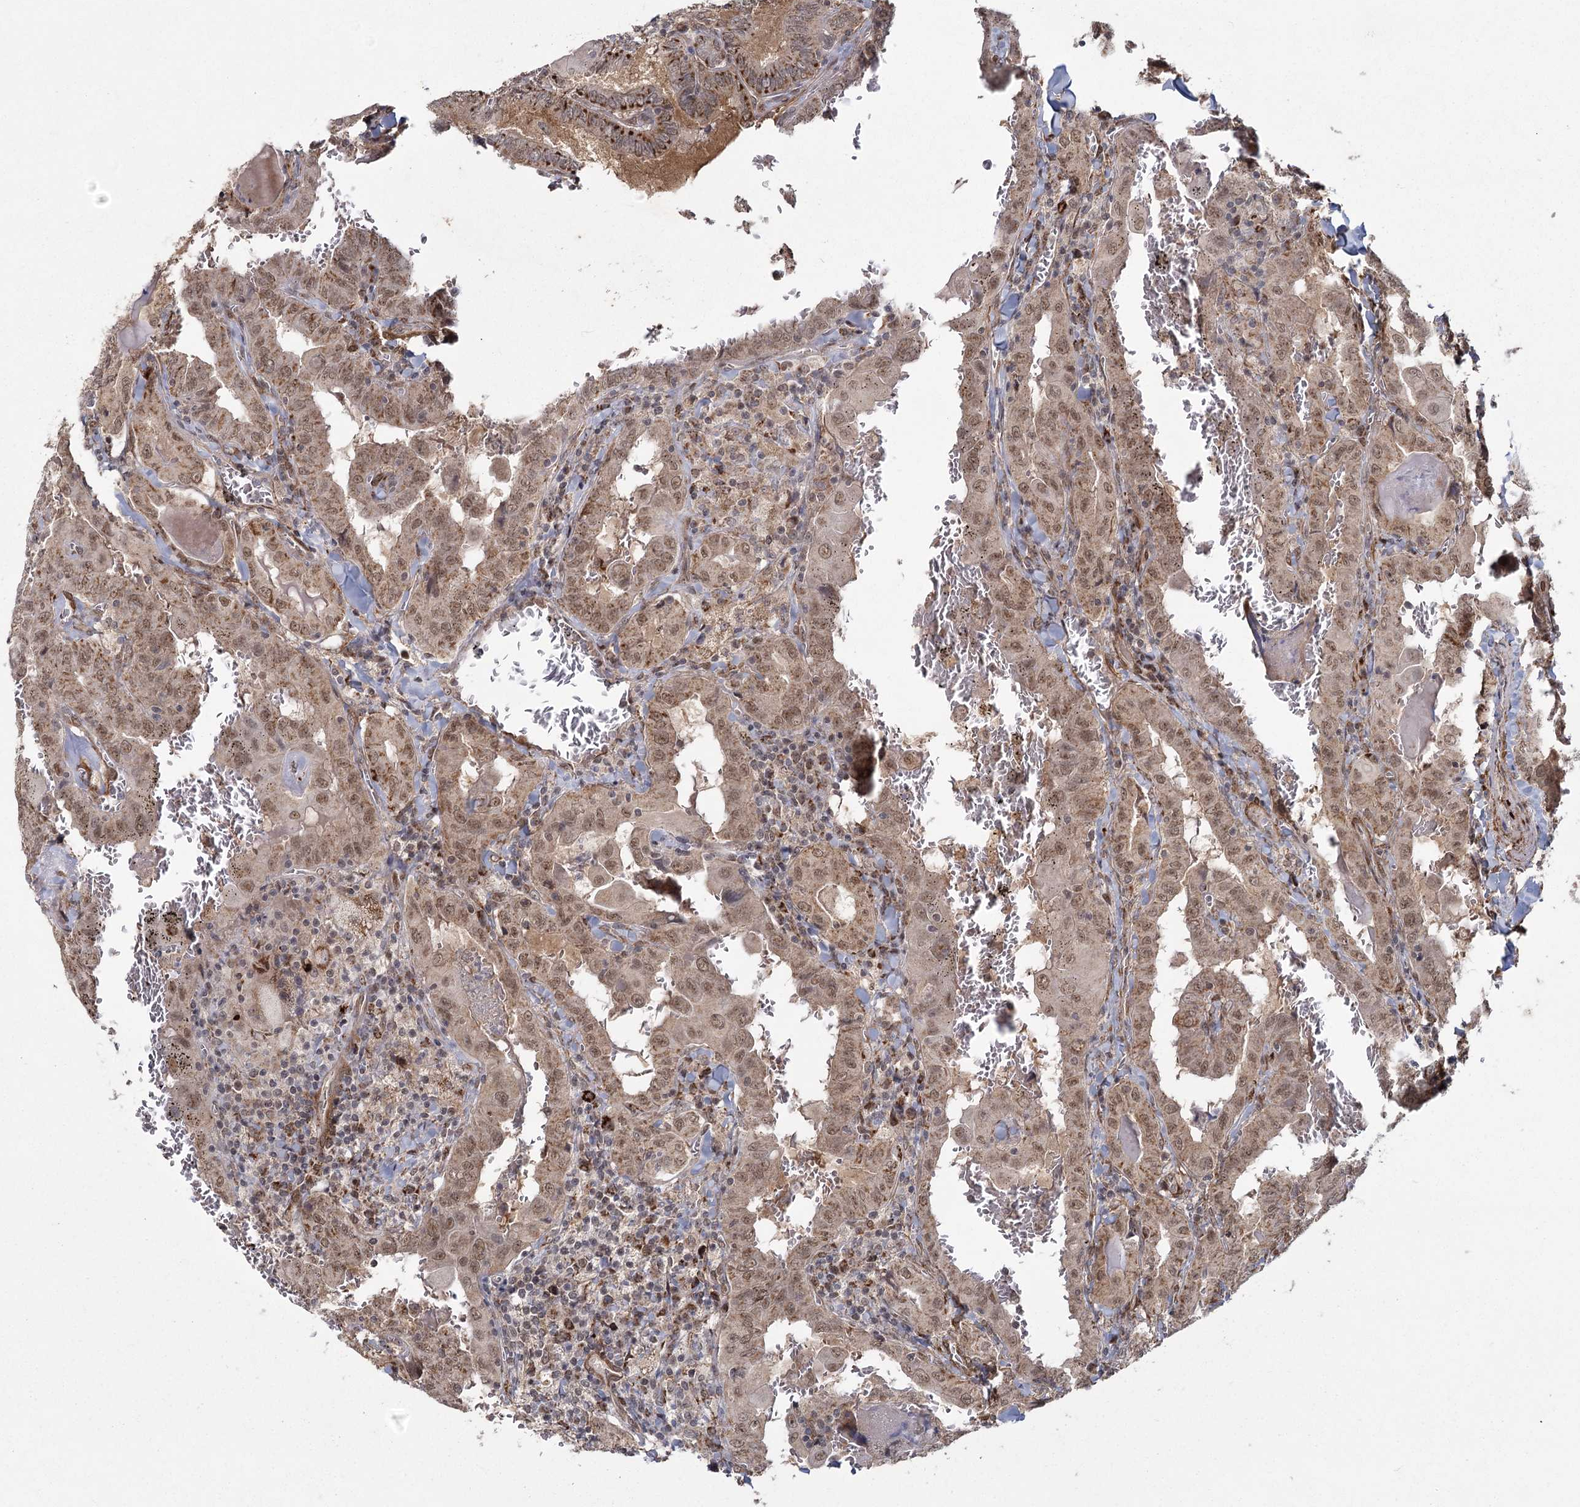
{"staining": {"intensity": "strong", "quantity": "25%-75%", "location": "cytoplasmic/membranous,nuclear"}, "tissue": "thyroid cancer", "cell_type": "Tumor cells", "image_type": "cancer", "snomed": [{"axis": "morphology", "description": "Papillary adenocarcinoma, NOS"}, {"axis": "topography", "description": "Thyroid gland"}], "caption": "Immunohistochemical staining of human thyroid cancer (papillary adenocarcinoma) reveals strong cytoplasmic/membranous and nuclear protein positivity in about 25%-75% of tumor cells. (Brightfield microscopy of DAB IHC at high magnification).", "gene": "ZCCHC24", "patient": {"sex": "female", "age": 72}}